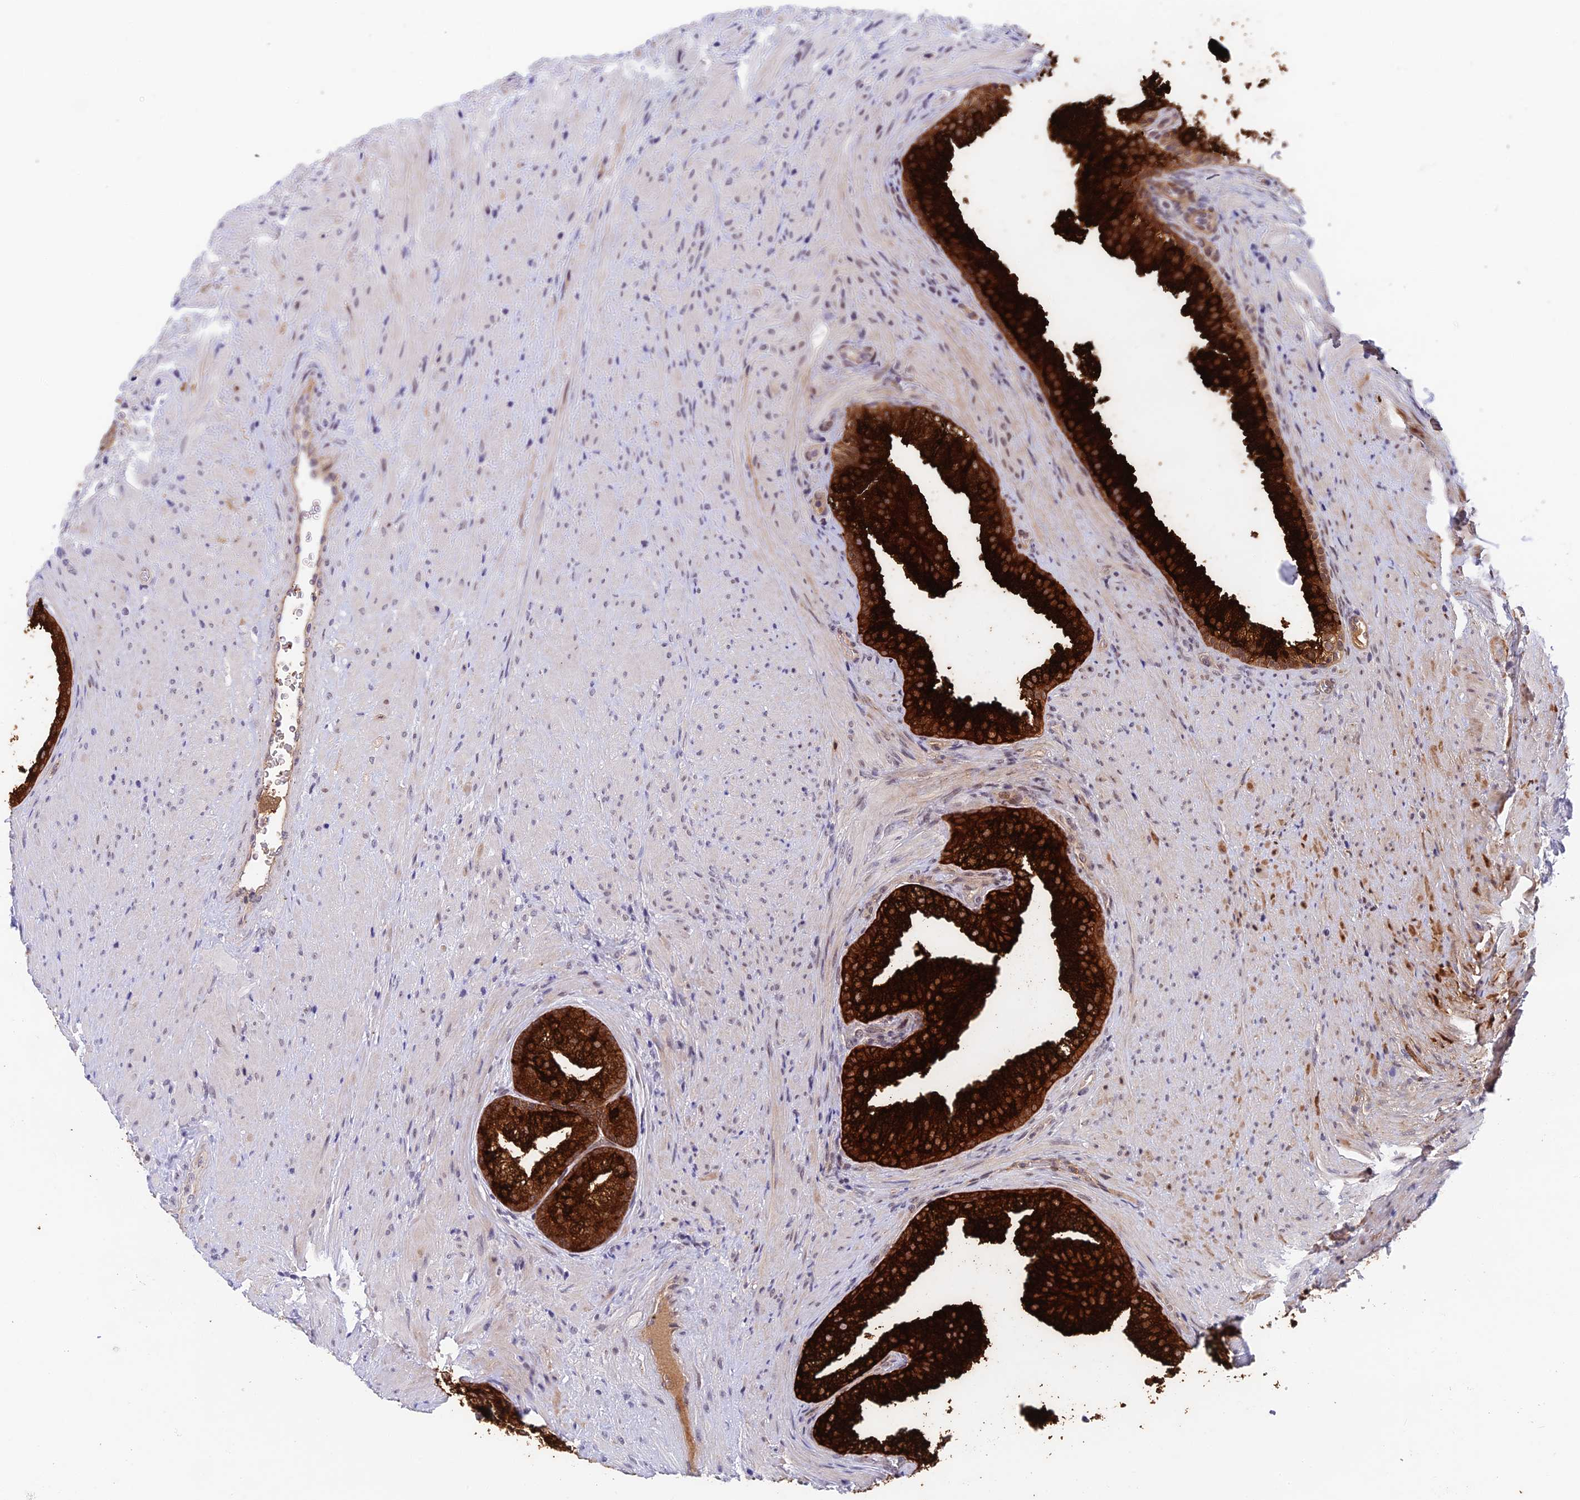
{"staining": {"intensity": "strong", "quantity": "25%-75%", "location": "cytoplasmic/membranous"}, "tissue": "prostate", "cell_type": "Glandular cells", "image_type": "normal", "snomed": [{"axis": "morphology", "description": "Normal tissue, NOS"}, {"axis": "topography", "description": "Prostate"}], "caption": "Prostate stained for a protein (brown) demonstrates strong cytoplasmic/membranous positive positivity in approximately 25%-75% of glandular cells.", "gene": "NSMCE1", "patient": {"sex": "male", "age": 76}}